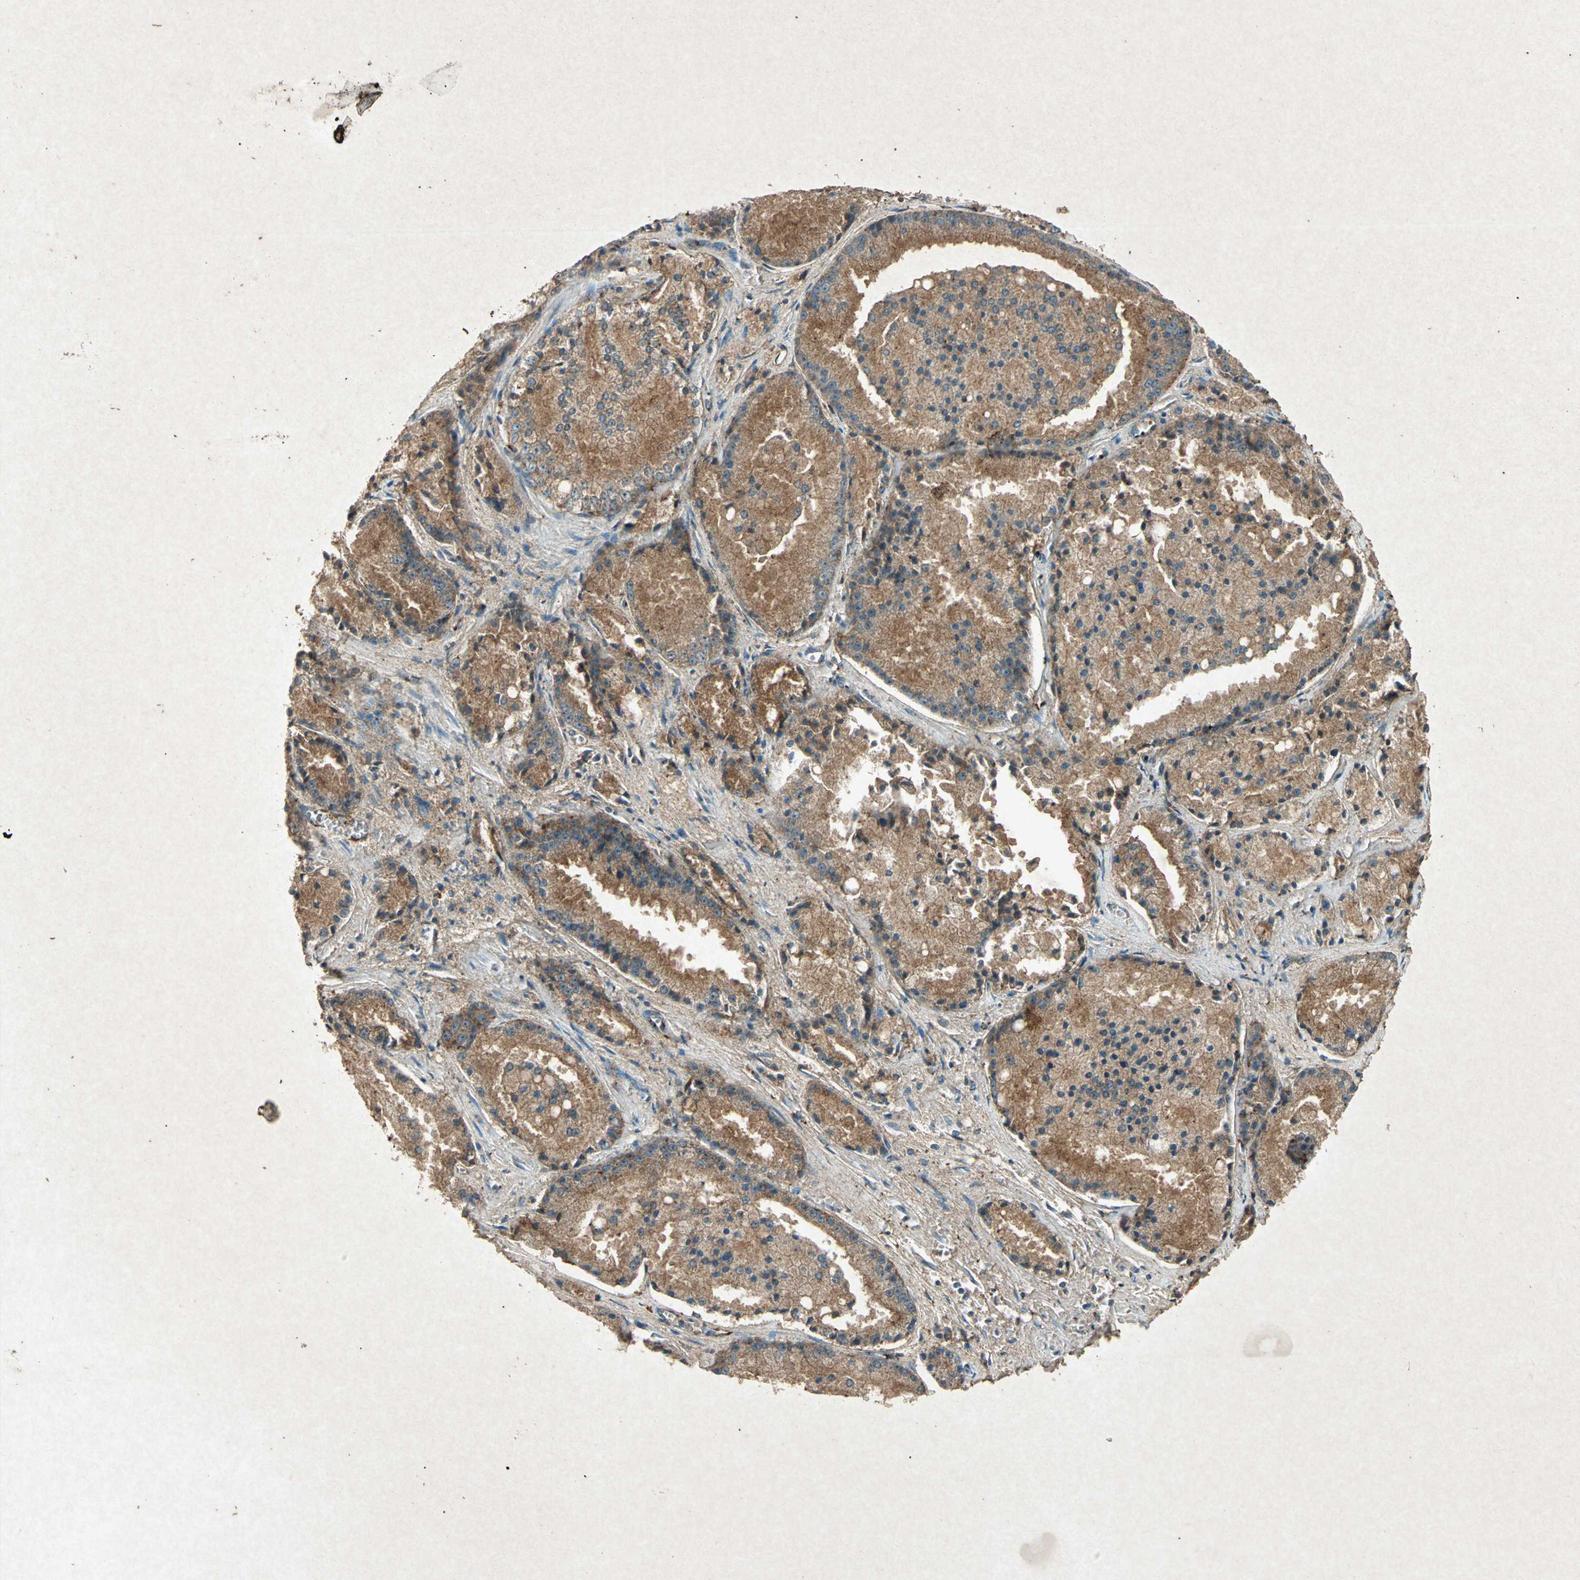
{"staining": {"intensity": "moderate", "quantity": ">75%", "location": "cytoplasmic/membranous"}, "tissue": "prostate cancer", "cell_type": "Tumor cells", "image_type": "cancer", "snomed": [{"axis": "morphology", "description": "Adenocarcinoma, Low grade"}, {"axis": "topography", "description": "Prostate"}], "caption": "DAB (3,3'-diaminobenzidine) immunohistochemical staining of human low-grade adenocarcinoma (prostate) reveals moderate cytoplasmic/membranous protein positivity in about >75% of tumor cells.", "gene": "PSEN1", "patient": {"sex": "male", "age": 64}}